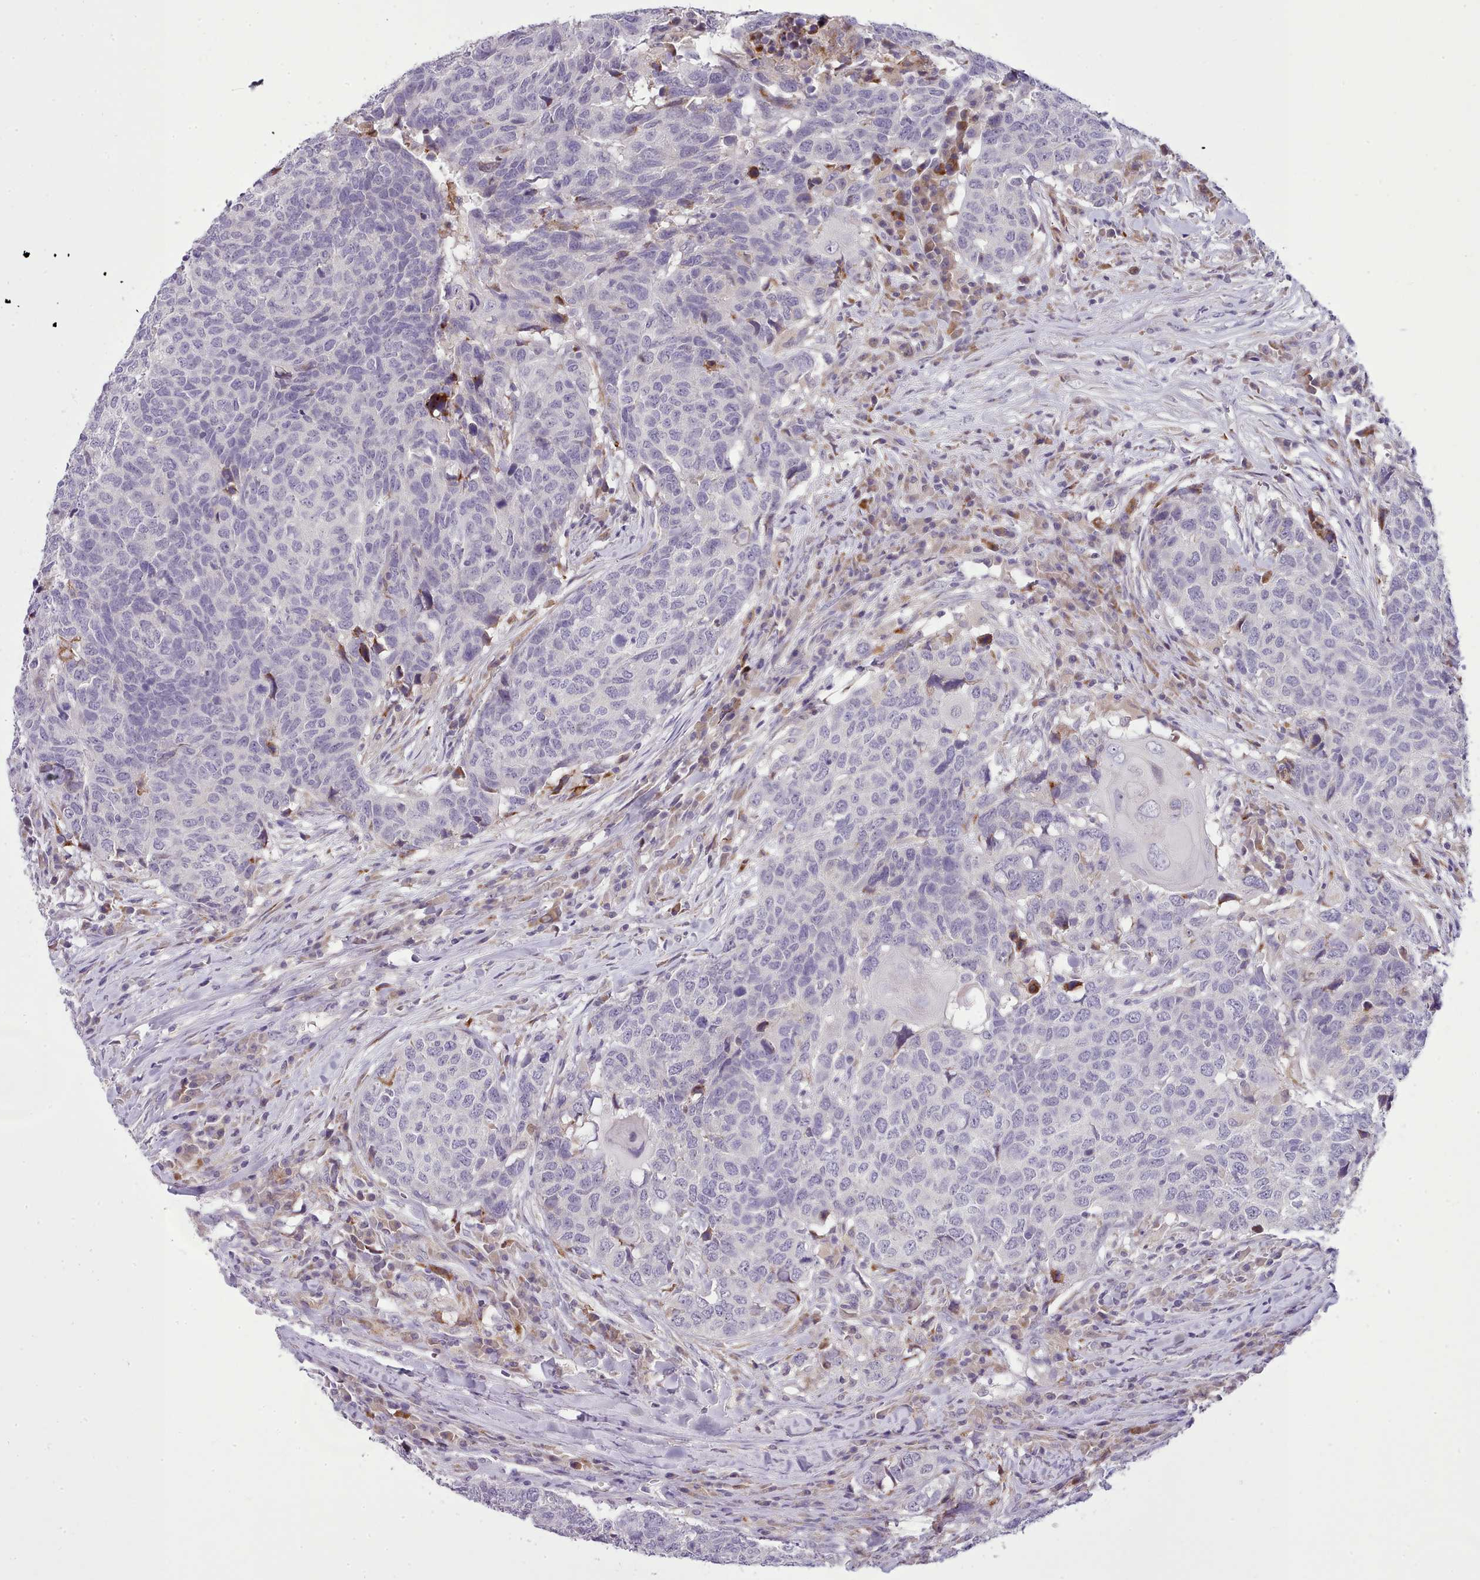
{"staining": {"intensity": "negative", "quantity": "none", "location": "none"}, "tissue": "head and neck cancer", "cell_type": "Tumor cells", "image_type": "cancer", "snomed": [{"axis": "morphology", "description": "Normal tissue, NOS"}, {"axis": "morphology", "description": "Squamous cell carcinoma, NOS"}, {"axis": "topography", "description": "Skeletal muscle"}, {"axis": "topography", "description": "Vascular tissue"}, {"axis": "topography", "description": "Peripheral nerve tissue"}, {"axis": "topography", "description": "Head-Neck"}], "caption": "Immunohistochemistry (IHC) histopathology image of neoplastic tissue: head and neck cancer (squamous cell carcinoma) stained with DAB exhibits no significant protein positivity in tumor cells.", "gene": "FAM83E", "patient": {"sex": "male", "age": 66}}